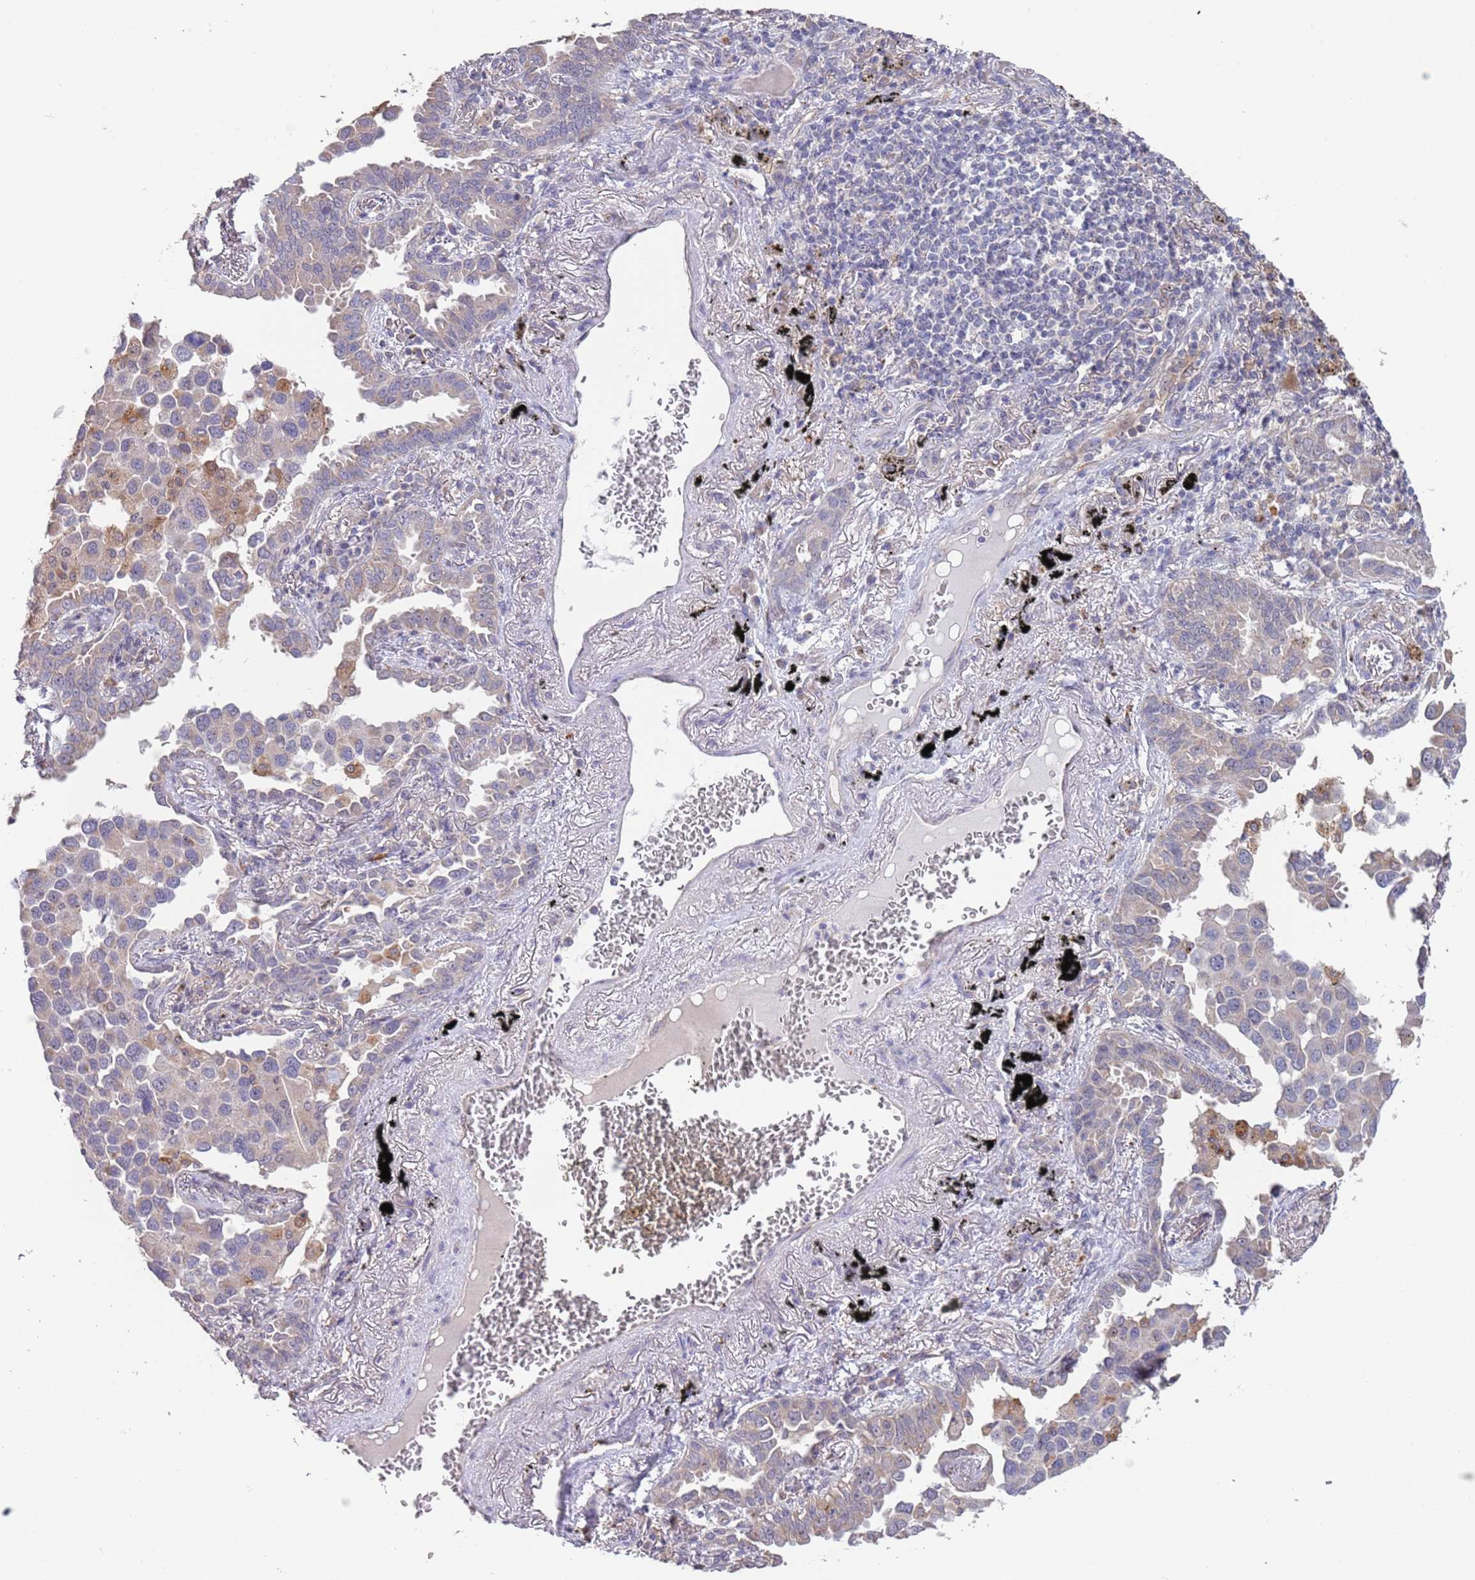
{"staining": {"intensity": "negative", "quantity": "none", "location": "none"}, "tissue": "lung cancer", "cell_type": "Tumor cells", "image_type": "cancer", "snomed": [{"axis": "morphology", "description": "Adenocarcinoma, NOS"}, {"axis": "topography", "description": "Lung"}], "caption": "DAB (3,3'-diaminobenzidine) immunohistochemical staining of lung cancer displays no significant staining in tumor cells.", "gene": "TMEM64", "patient": {"sex": "male", "age": 67}}